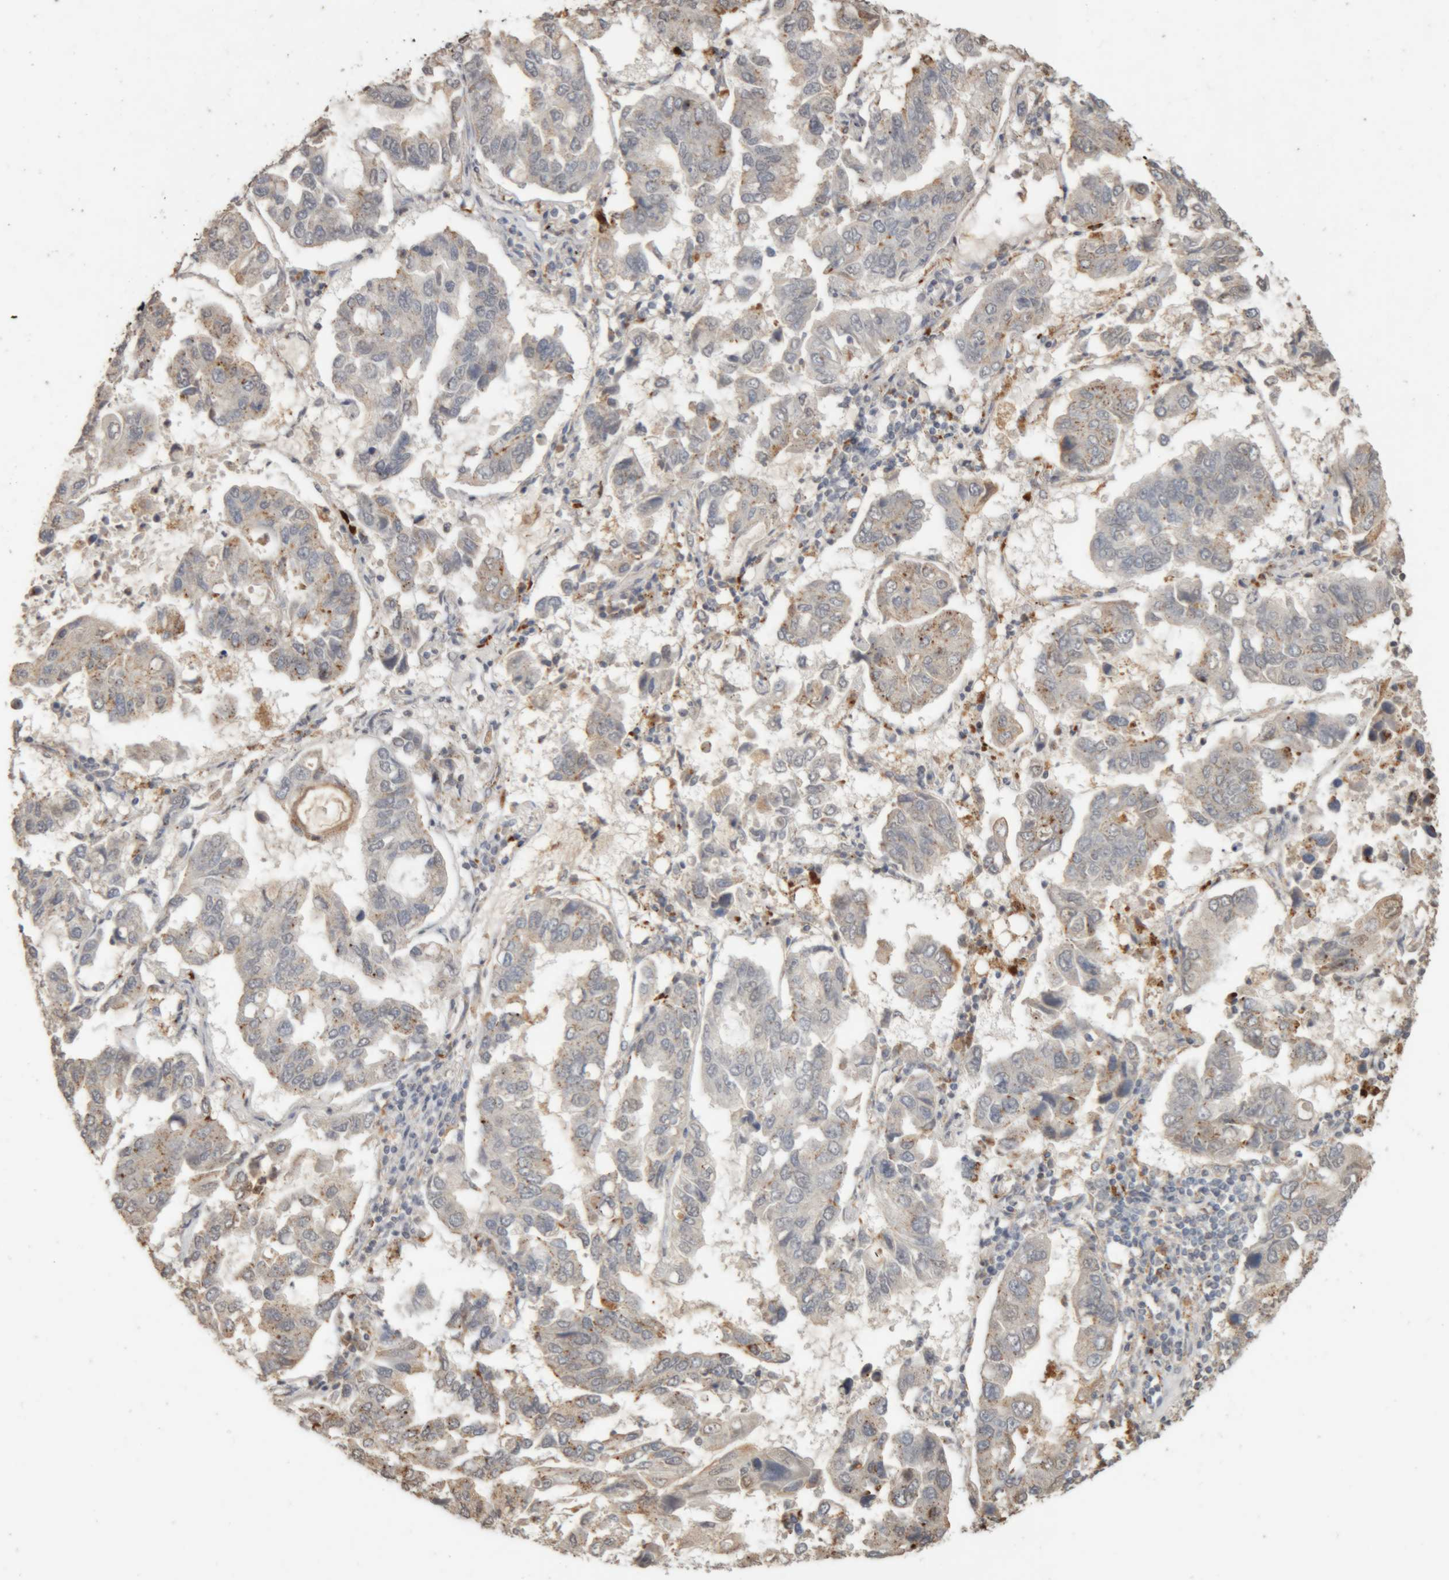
{"staining": {"intensity": "negative", "quantity": "none", "location": "none"}, "tissue": "lung cancer", "cell_type": "Tumor cells", "image_type": "cancer", "snomed": [{"axis": "morphology", "description": "Adenocarcinoma, NOS"}, {"axis": "topography", "description": "Lung"}], "caption": "A photomicrograph of human lung adenocarcinoma is negative for staining in tumor cells.", "gene": "ARSA", "patient": {"sex": "male", "age": 64}}